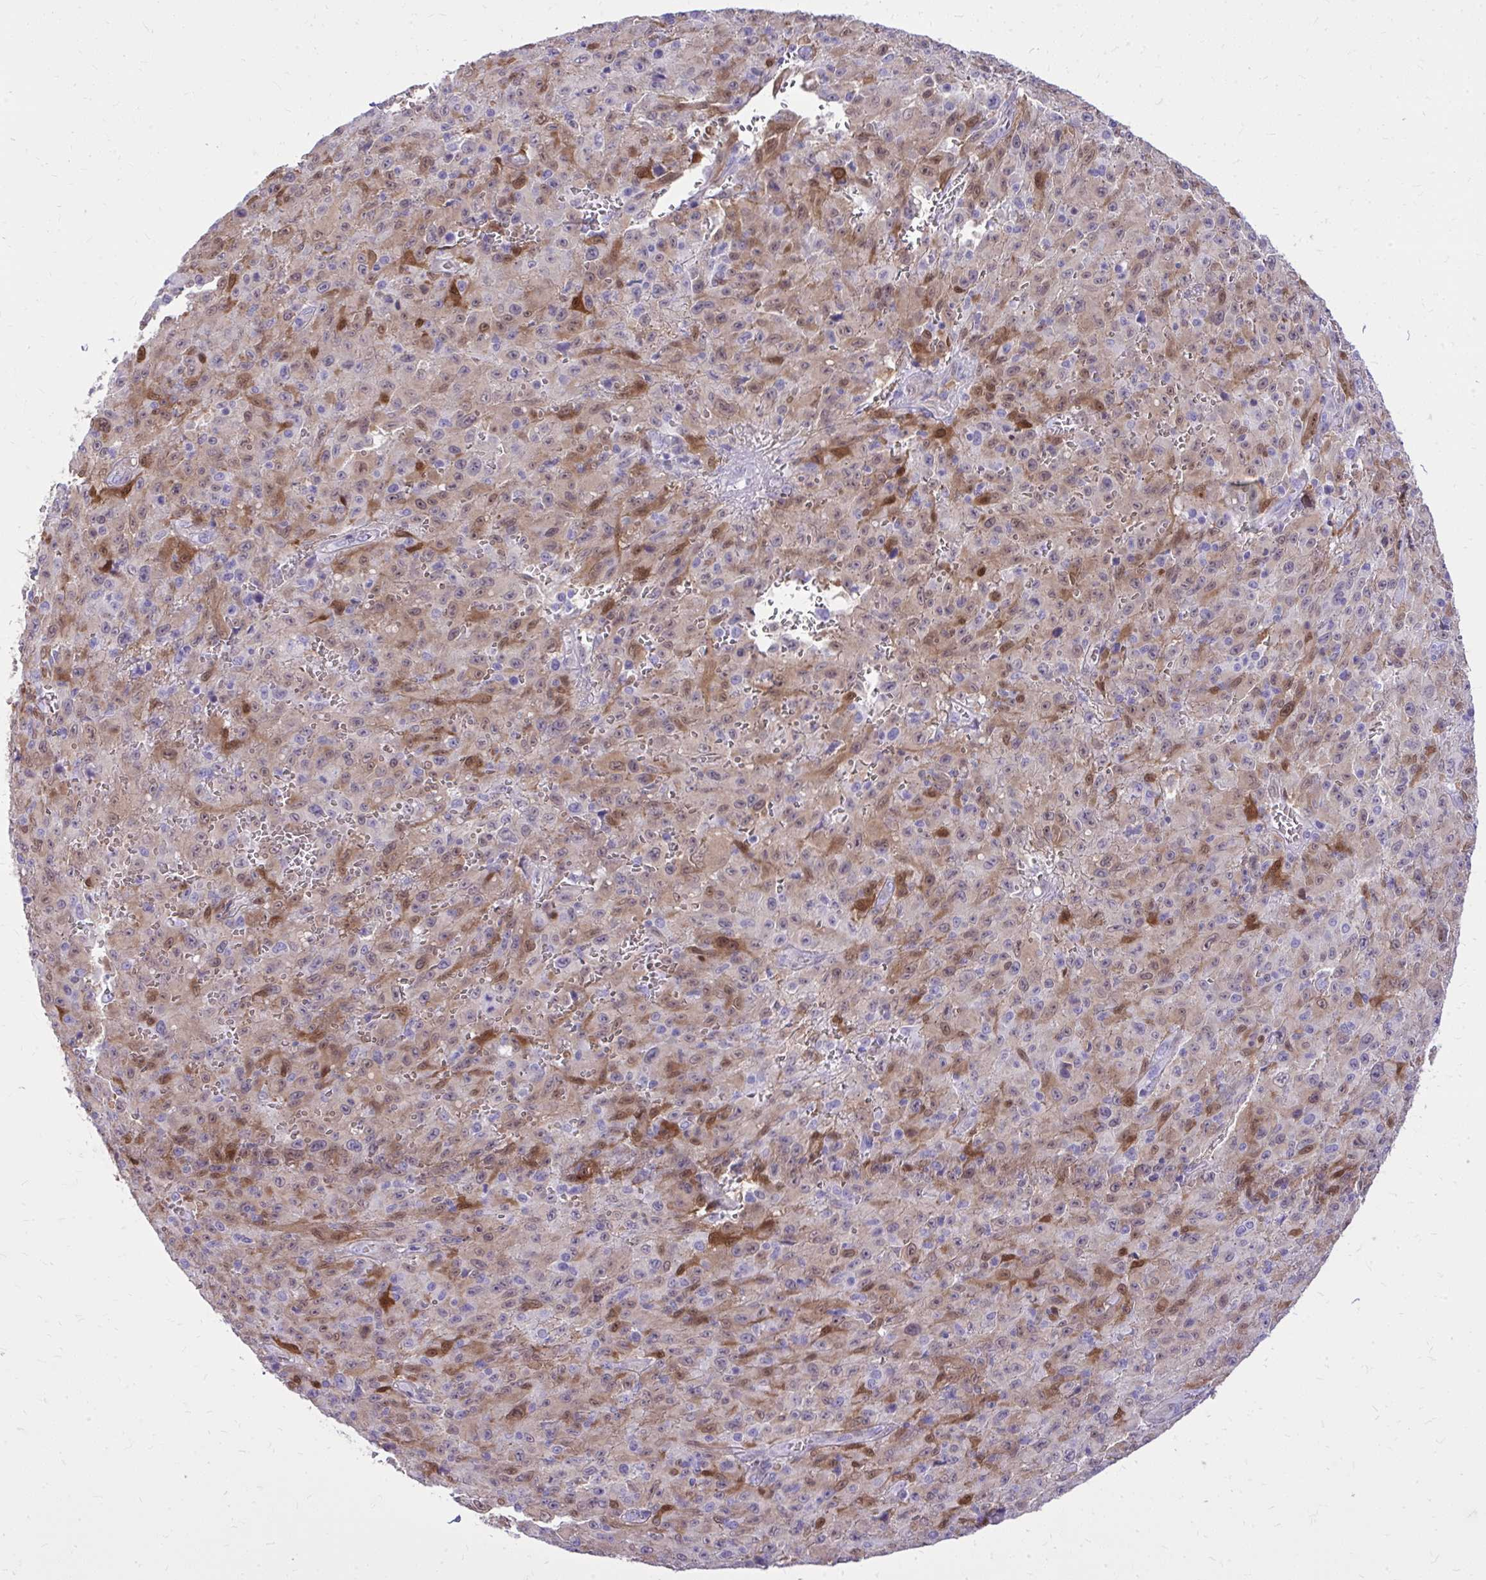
{"staining": {"intensity": "weak", "quantity": "25%-75%", "location": "cytoplasmic/membranous"}, "tissue": "melanoma", "cell_type": "Tumor cells", "image_type": "cancer", "snomed": [{"axis": "morphology", "description": "Malignant melanoma, NOS"}, {"axis": "topography", "description": "Skin"}], "caption": "Tumor cells show weak cytoplasmic/membranous positivity in about 25%-75% of cells in melanoma.", "gene": "NNMT", "patient": {"sex": "male", "age": 46}}